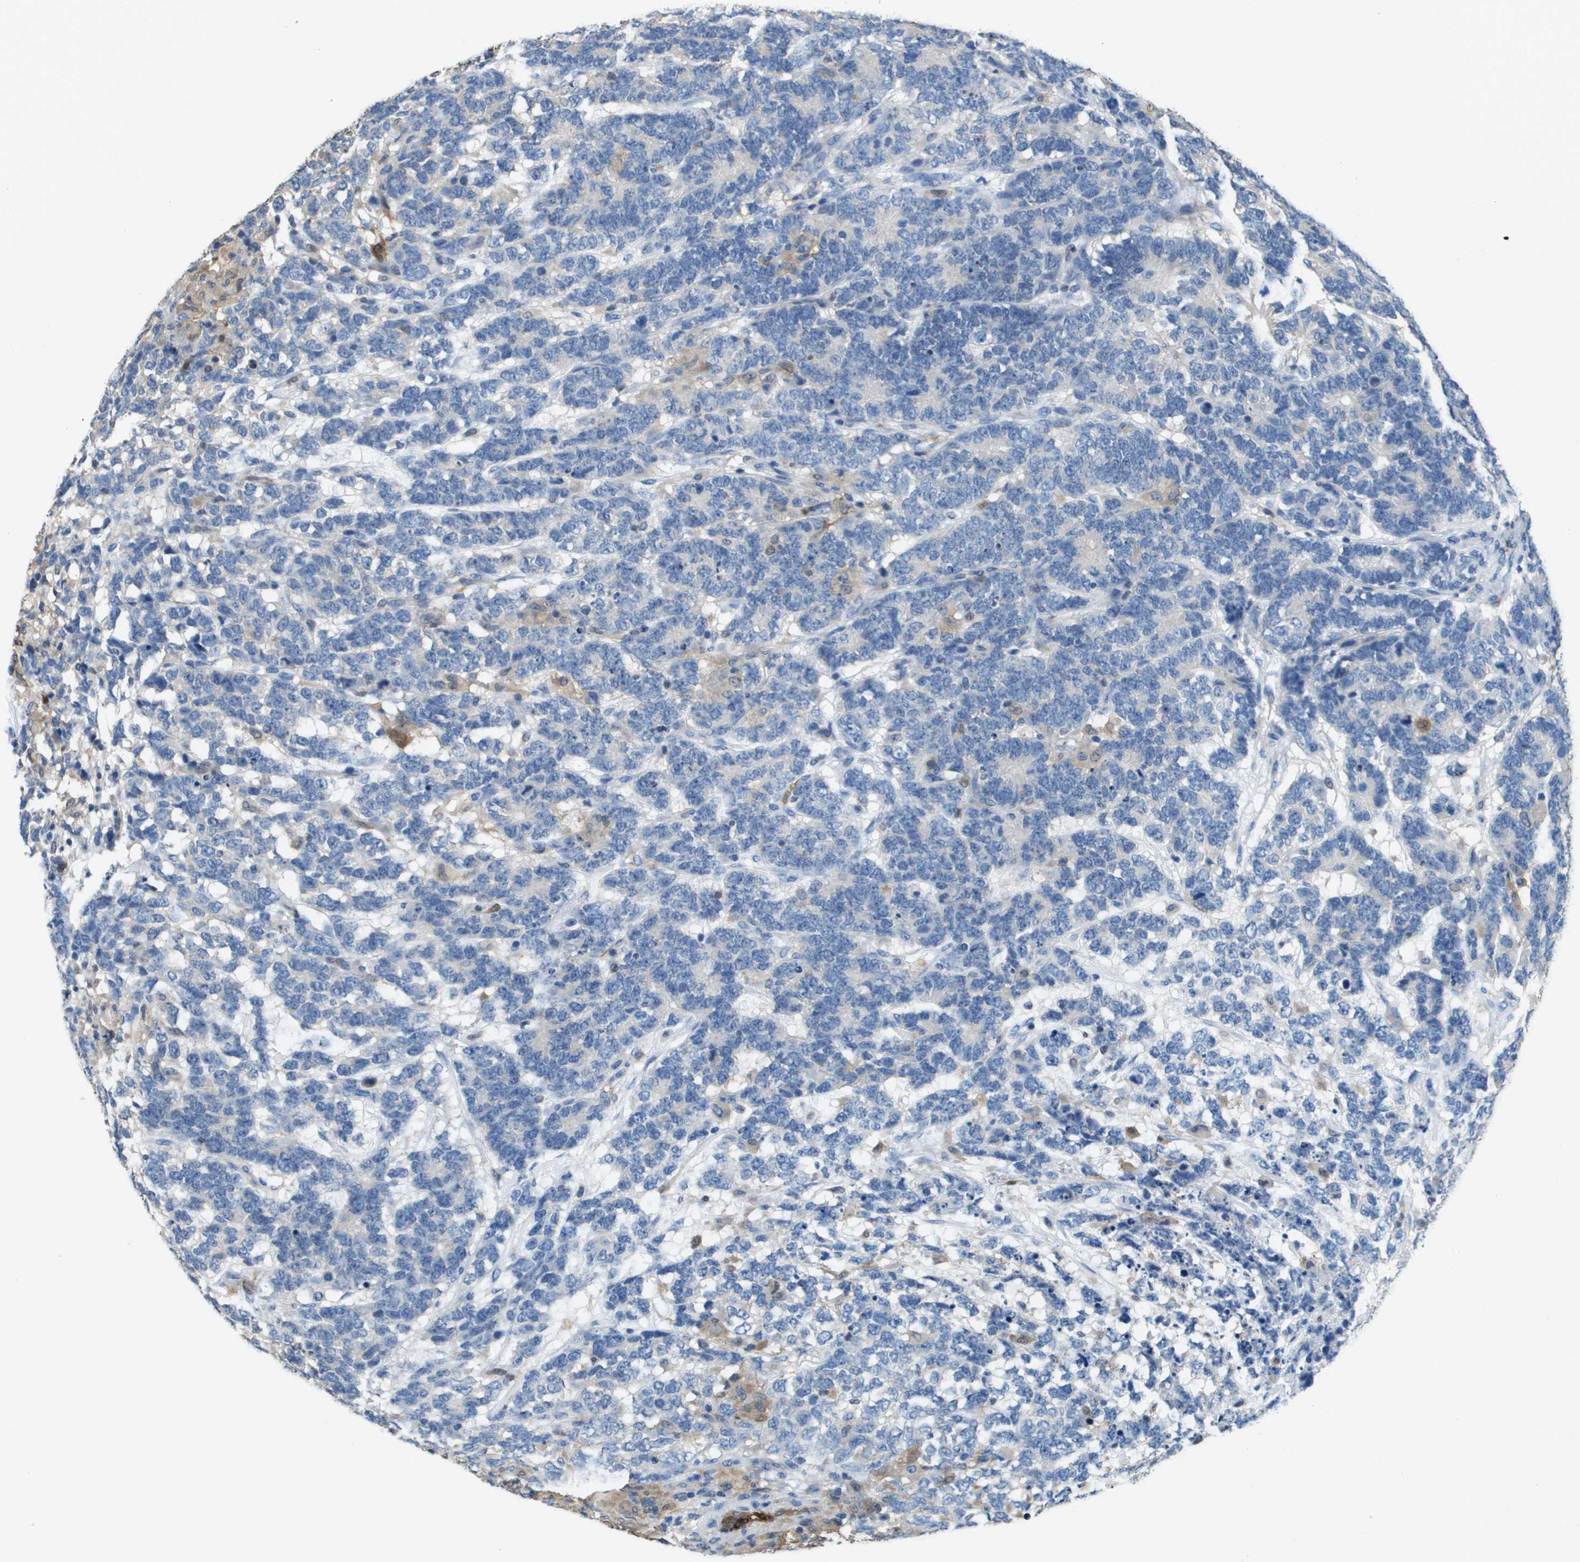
{"staining": {"intensity": "negative", "quantity": "none", "location": "none"}, "tissue": "testis cancer", "cell_type": "Tumor cells", "image_type": "cancer", "snomed": [{"axis": "morphology", "description": "Carcinoma, Embryonal, NOS"}, {"axis": "topography", "description": "Testis"}], "caption": "IHC micrograph of neoplastic tissue: testis cancer (embryonal carcinoma) stained with DAB reveals no significant protein positivity in tumor cells.", "gene": "FABP5", "patient": {"sex": "male", "age": 26}}